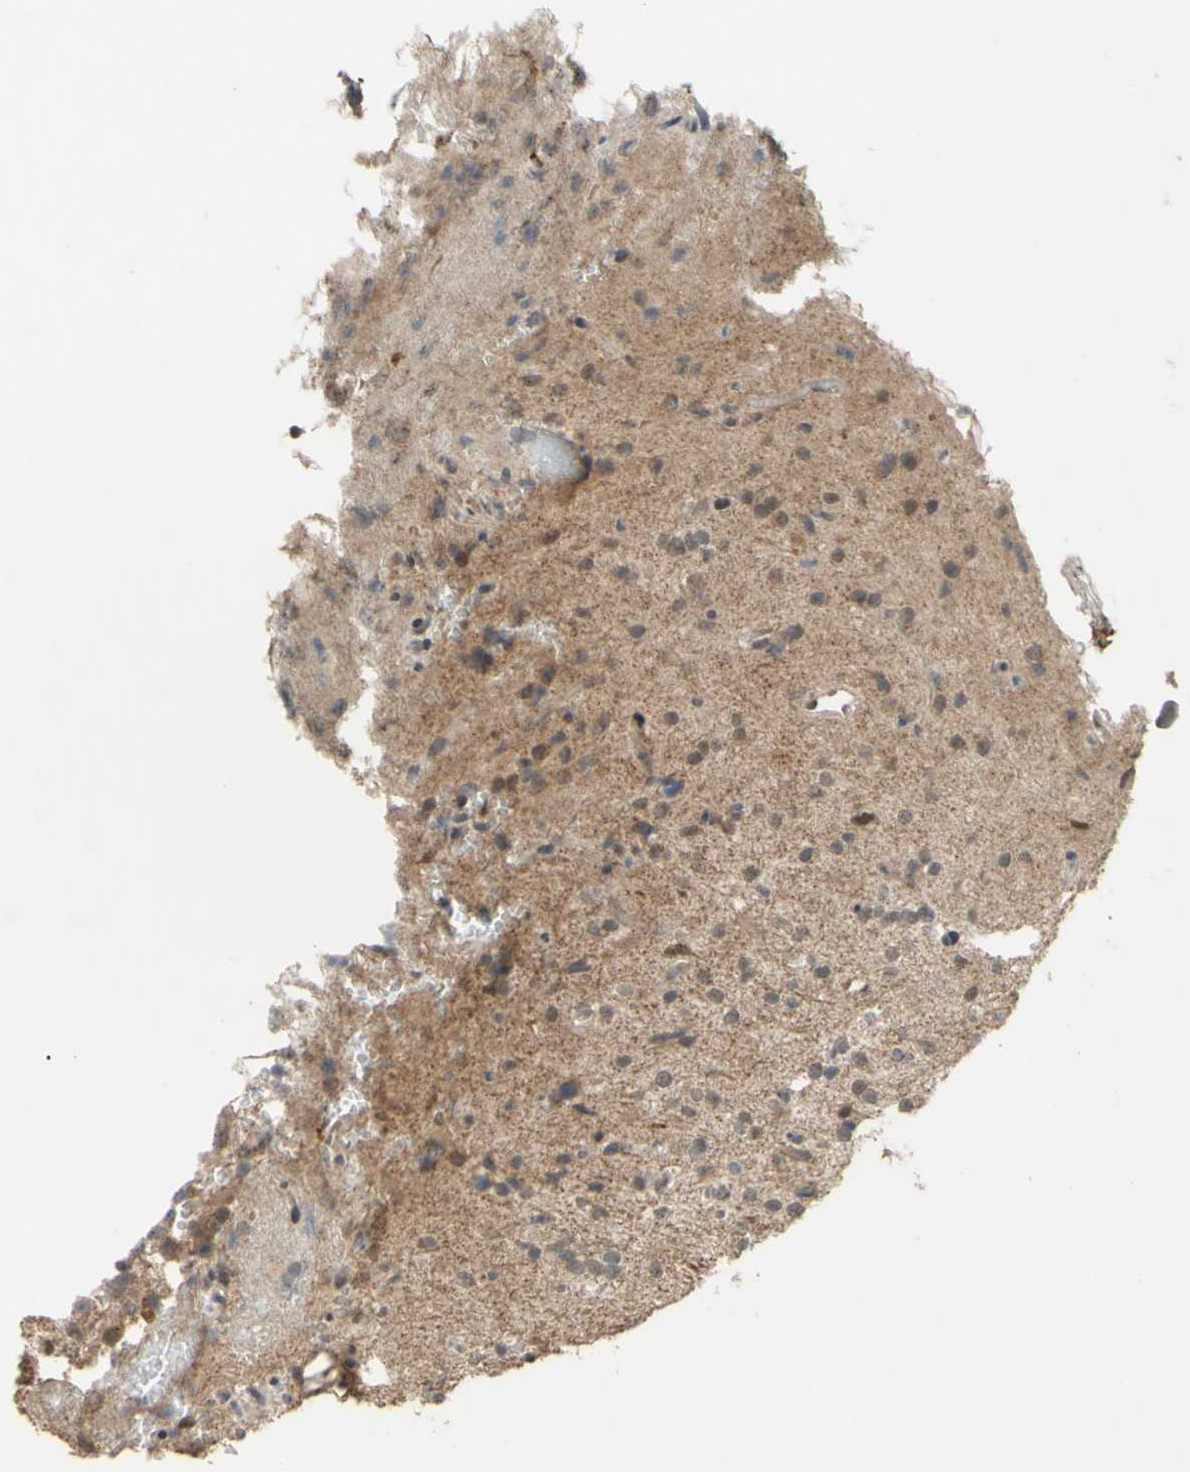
{"staining": {"intensity": "weak", "quantity": ">75%", "location": "cytoplasmic/membranous"}, "tissue": "glioma", "cell_type": "Tumor cells", "image_type": "cancer", "snomed": [{"axis": "morphology", "description": "Glioma, malignant, High grade"}, {"axis": "topography", "description": "Brain"}], "caption": "IHC (DAB (3,3'-diaminobenzidine)) staining of glioma exhibits weak cytoplasmic/membranous protein positivity in approximately >75% of tumor cells. (DAB IHC with brightfield microscopy, high magnification).", "gene": "CD164", "patient": {"sex": "male", "age": 47}}